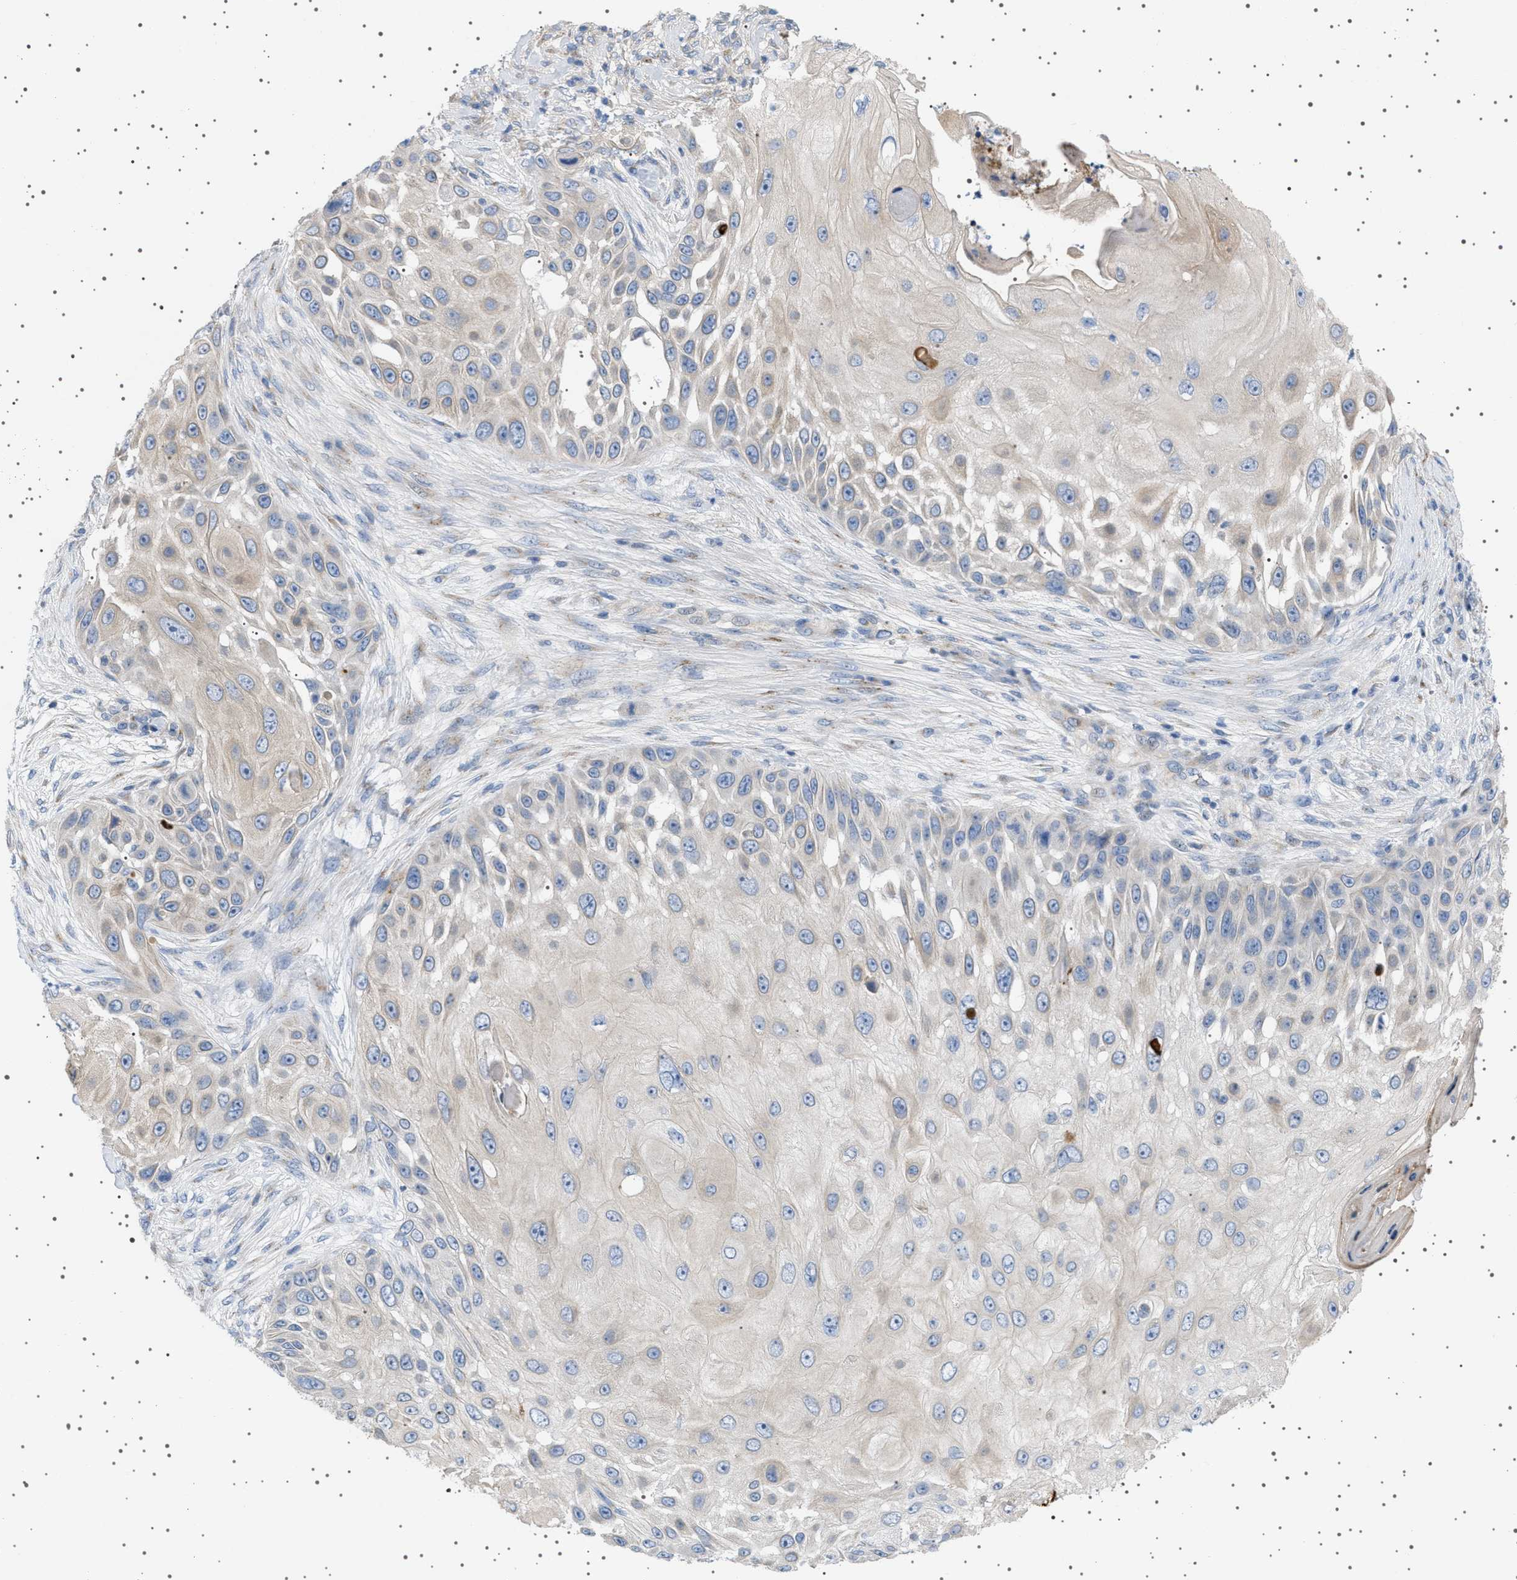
{"staining": {"intensity": "negative", "quantity": "none", "location": "none"}, "tissue": "skin cancer", "cell_type": "Tumor cells", "image_type": "cancer", "snomed": [{"axis": "morphology", "description": "Squamous cell carcinoma, NOS"}, {"axis": "topography", "description": "Skin"}], "caption": "Immunohistochemical staining of squamous cell carcinoma (skin) reveals no significant staining in tumor cells. (DAB immunohistochemistry visualized using brightfield microscopy, high magnification).", "gene": "ADCY10", "patient": {"sex": "female", "age": 44}}